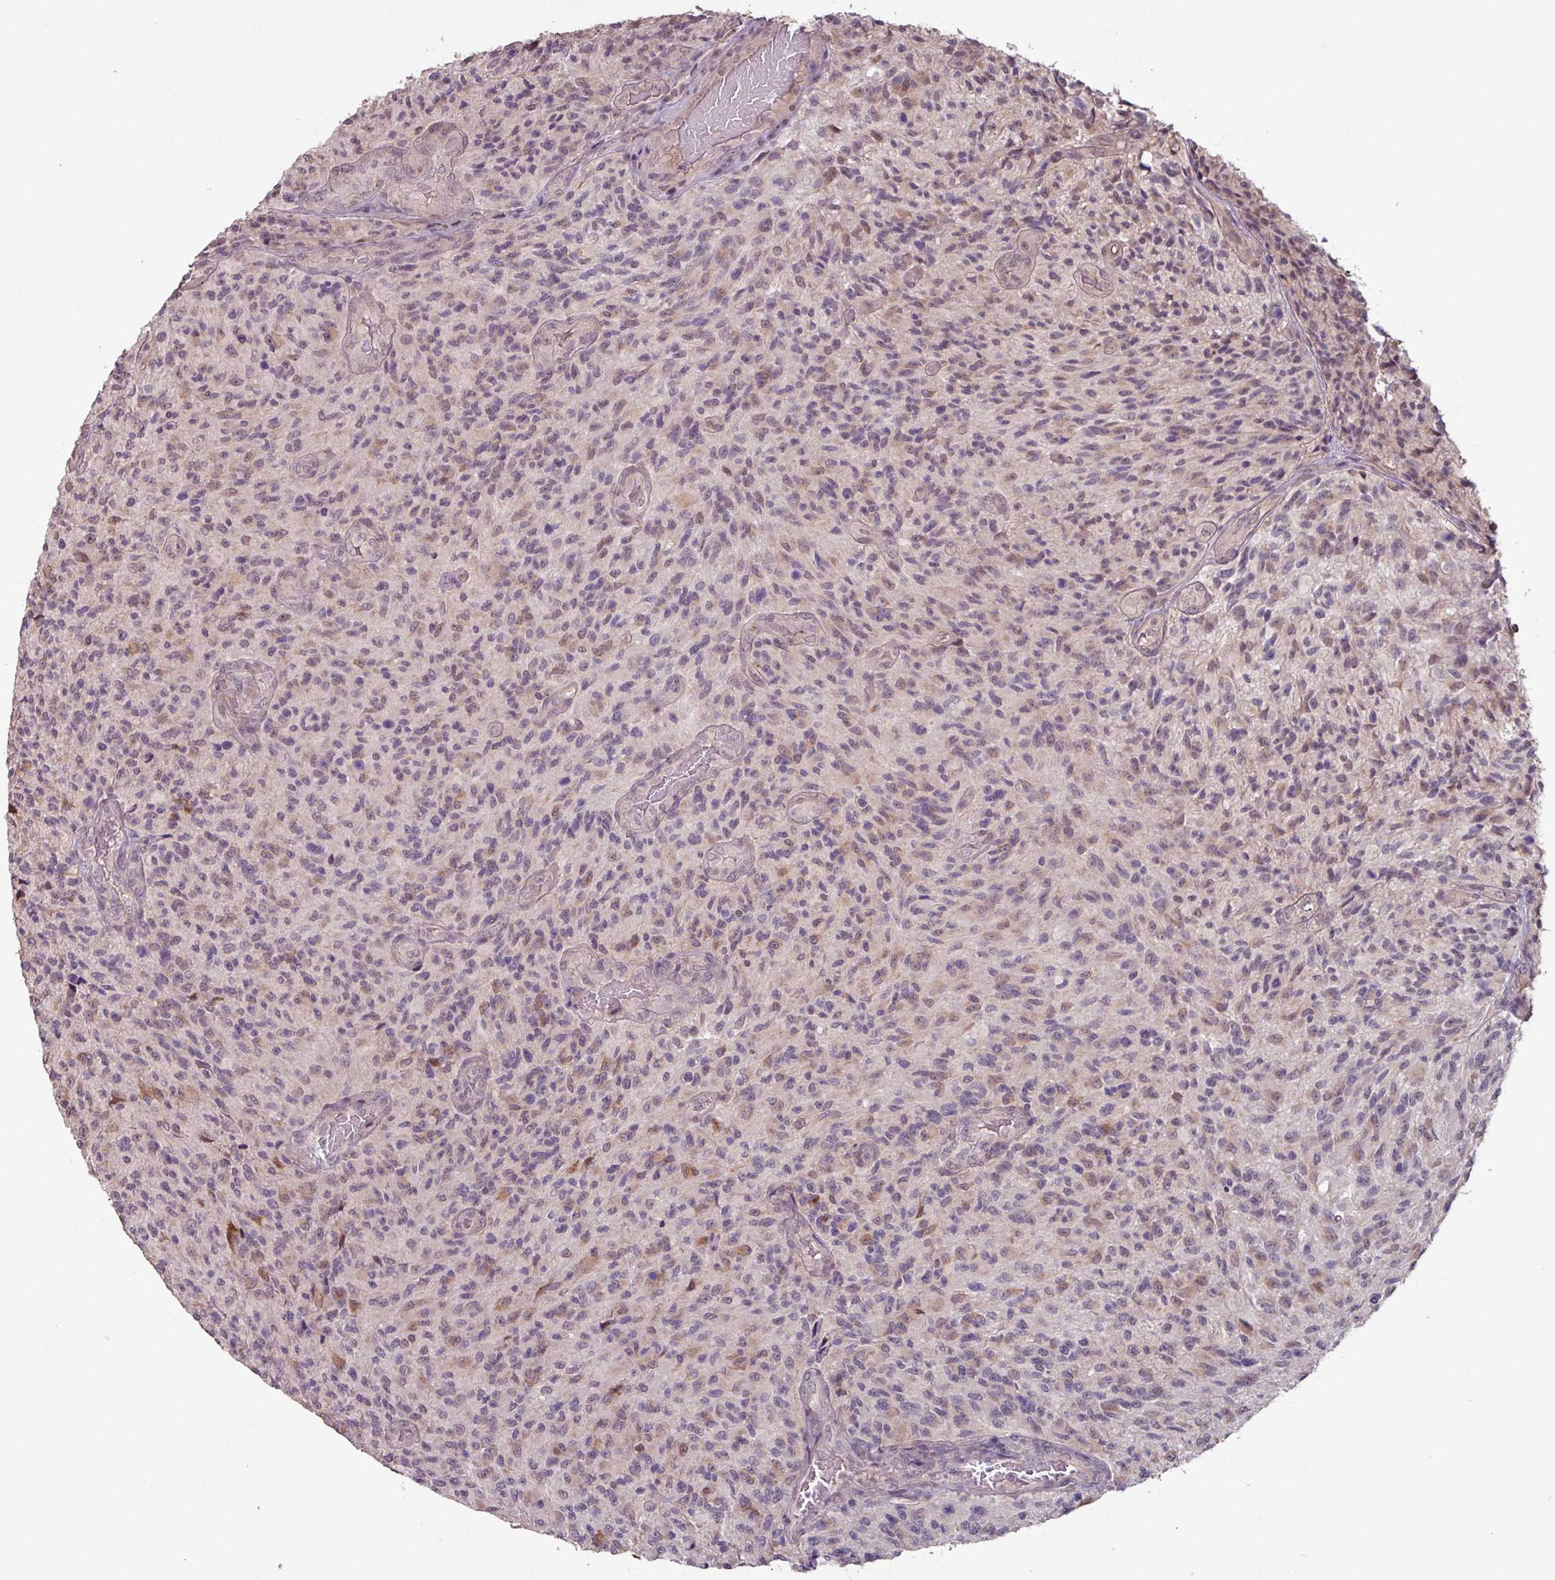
{"staining": {"intensity": "weak", "quantity": "<25%", "location": "nuclear"}, "tissue": "glioma", "cell_type": "Tumor cells", "image_type": "cancer", "snomed": [{"axis": "morphology", "description": "Normal tissue, NOS"}, {"axis": "morphology", "description": "Glioma, malignant, High grade"}, {"axis": "topography", "description": "Cerebral cortex"}], "caption": "This is a micrograph of IHC staining of malignant glioma (high-grade), which shows no staining in tumor cells. (Stains: DAB immunohistochemistry (IHC) with hematoxylin counter stain, Microscopy: brightfield microscopy at high magnification).", "gene": "OR6B1", "patient": {"sex": "male", "age": 56}}